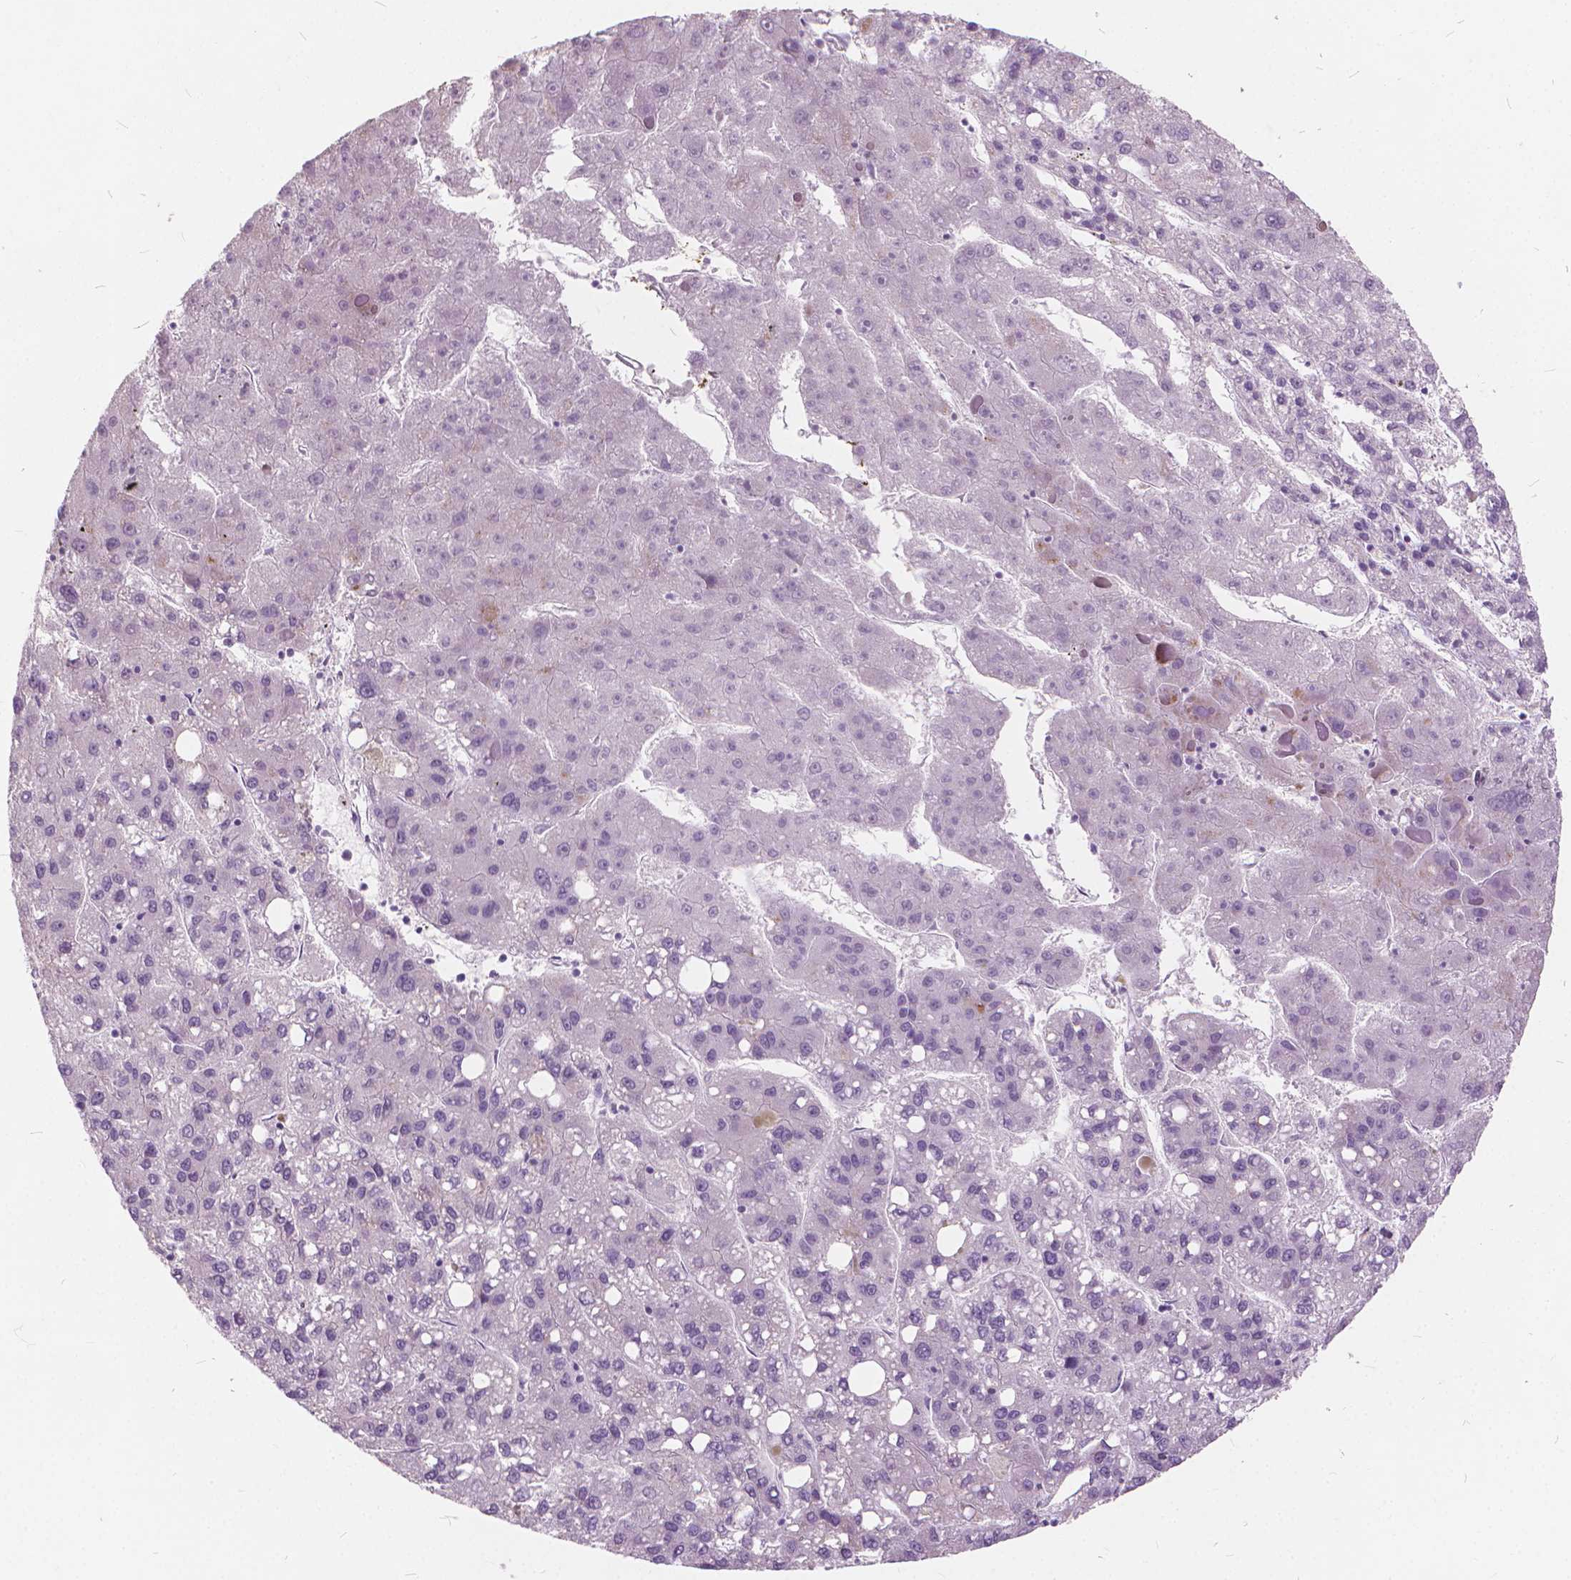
{"staining": {"intensity": "negative", "quantity": "none", "location": "none"}, "tissue": "liver cancer", "cell_type": "Tumor cells", "image_type": "cancer", "snomed": [{"axis": "morphology", "description": "Carcinoma, Hepatocellular, NOS"}, {"axis": "topography", "description": "Liver"}], "caption": "A photomicrograph of human liver cancer is negative for staining in tumor cells. (Brightfield microscopy of DAB immunohistochemistry at high magnification).", "gene": "DNM1", "patient": {"sex": "female", "age": 82}}